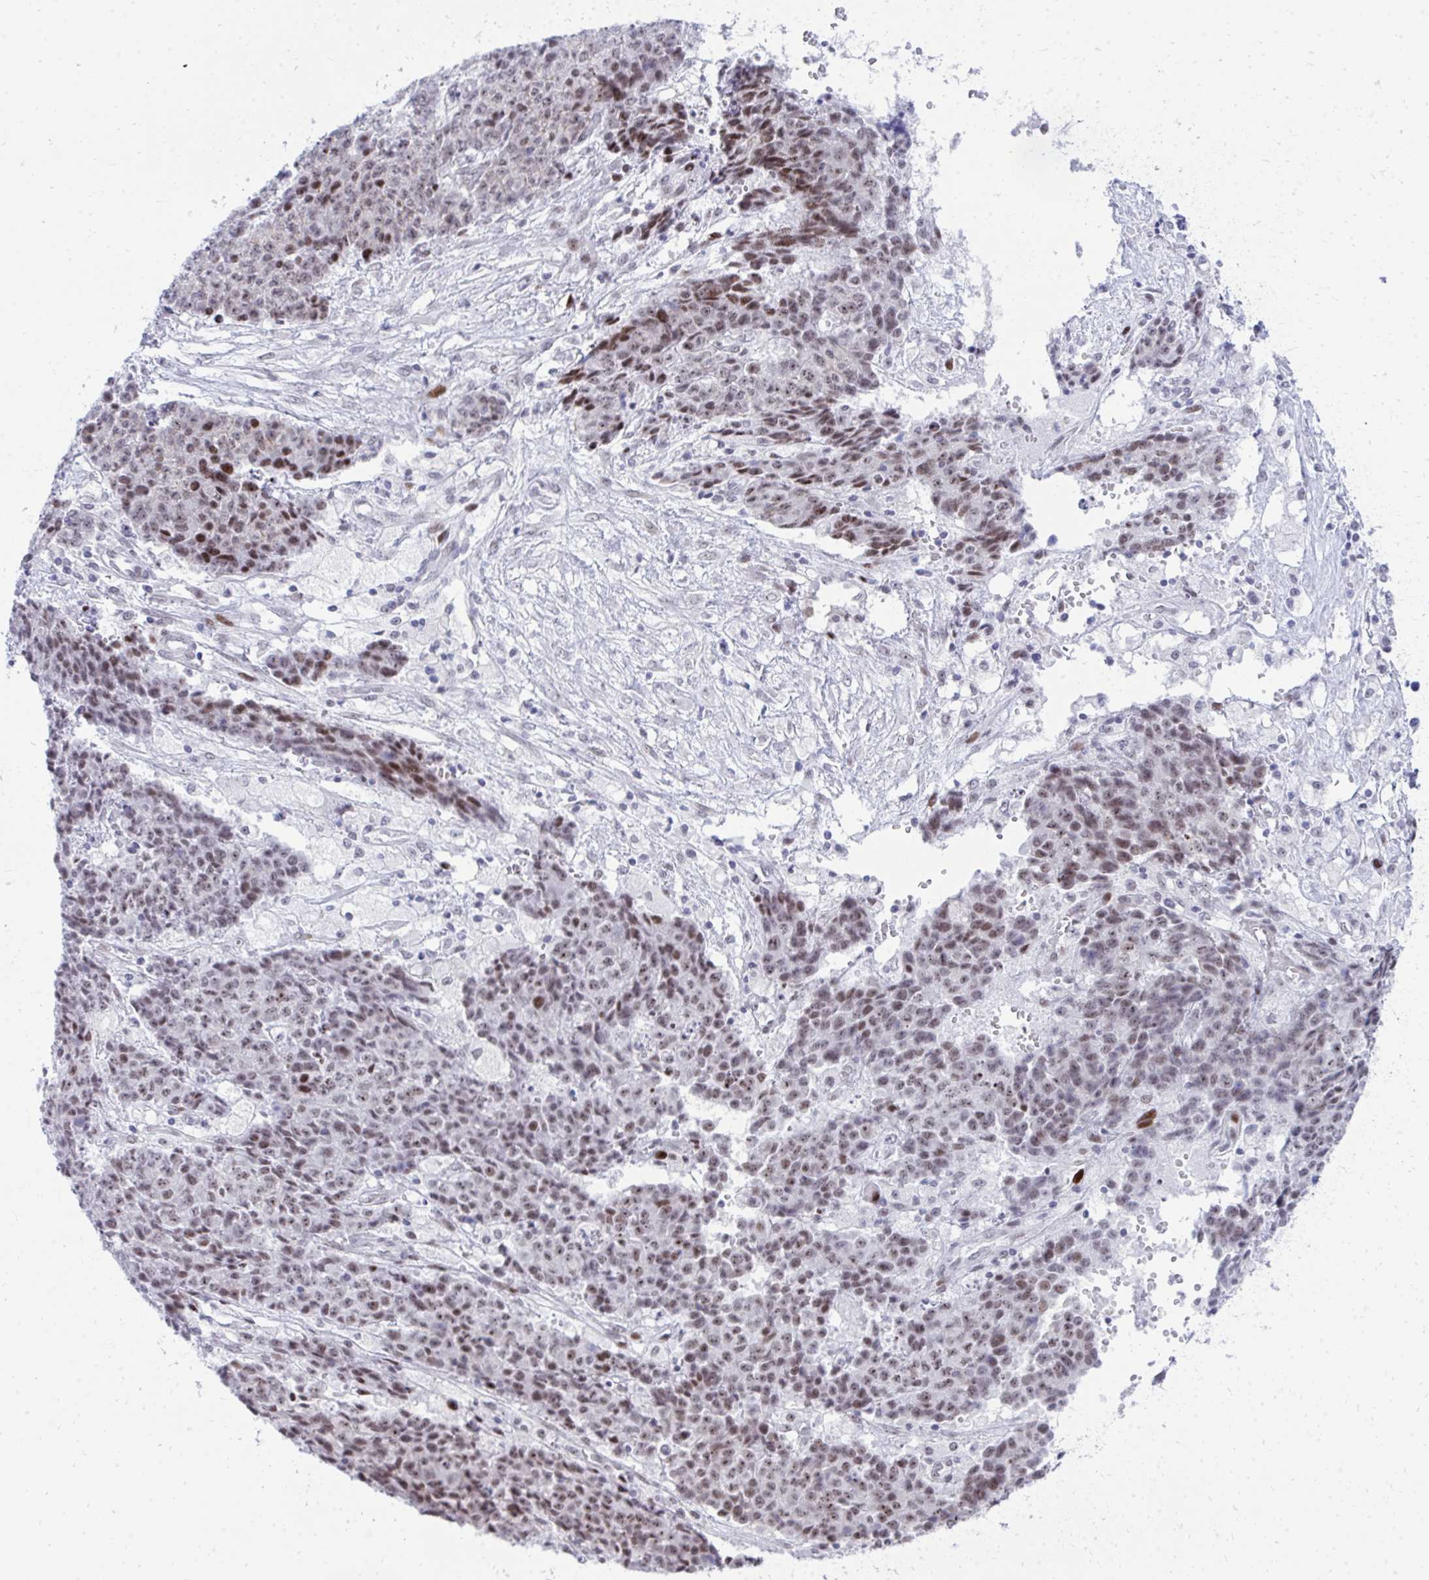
{"staining": {"intensity": "moderate", "quantity": ">75%", "location": "nuclear"}, "tissue": "ovarian cancer", "cell_type": "Tumor cells", "image_type": "cancer", "snomed": [{"axis": "morphology", "description": "Carcinoma, endometroid"}, {"axis": "topography", "description": "Ovary"}], "caption": "A medium amount of moderate nuclear expression is identified in approximately >75% of tumor cells in ovarian cancer (endometroid carcinoma) tissue. The protein is shown in brown color, while the nuclei are stained blue.", "gene": "GLDN", "patient": {"sex": "female", "age": 42}}